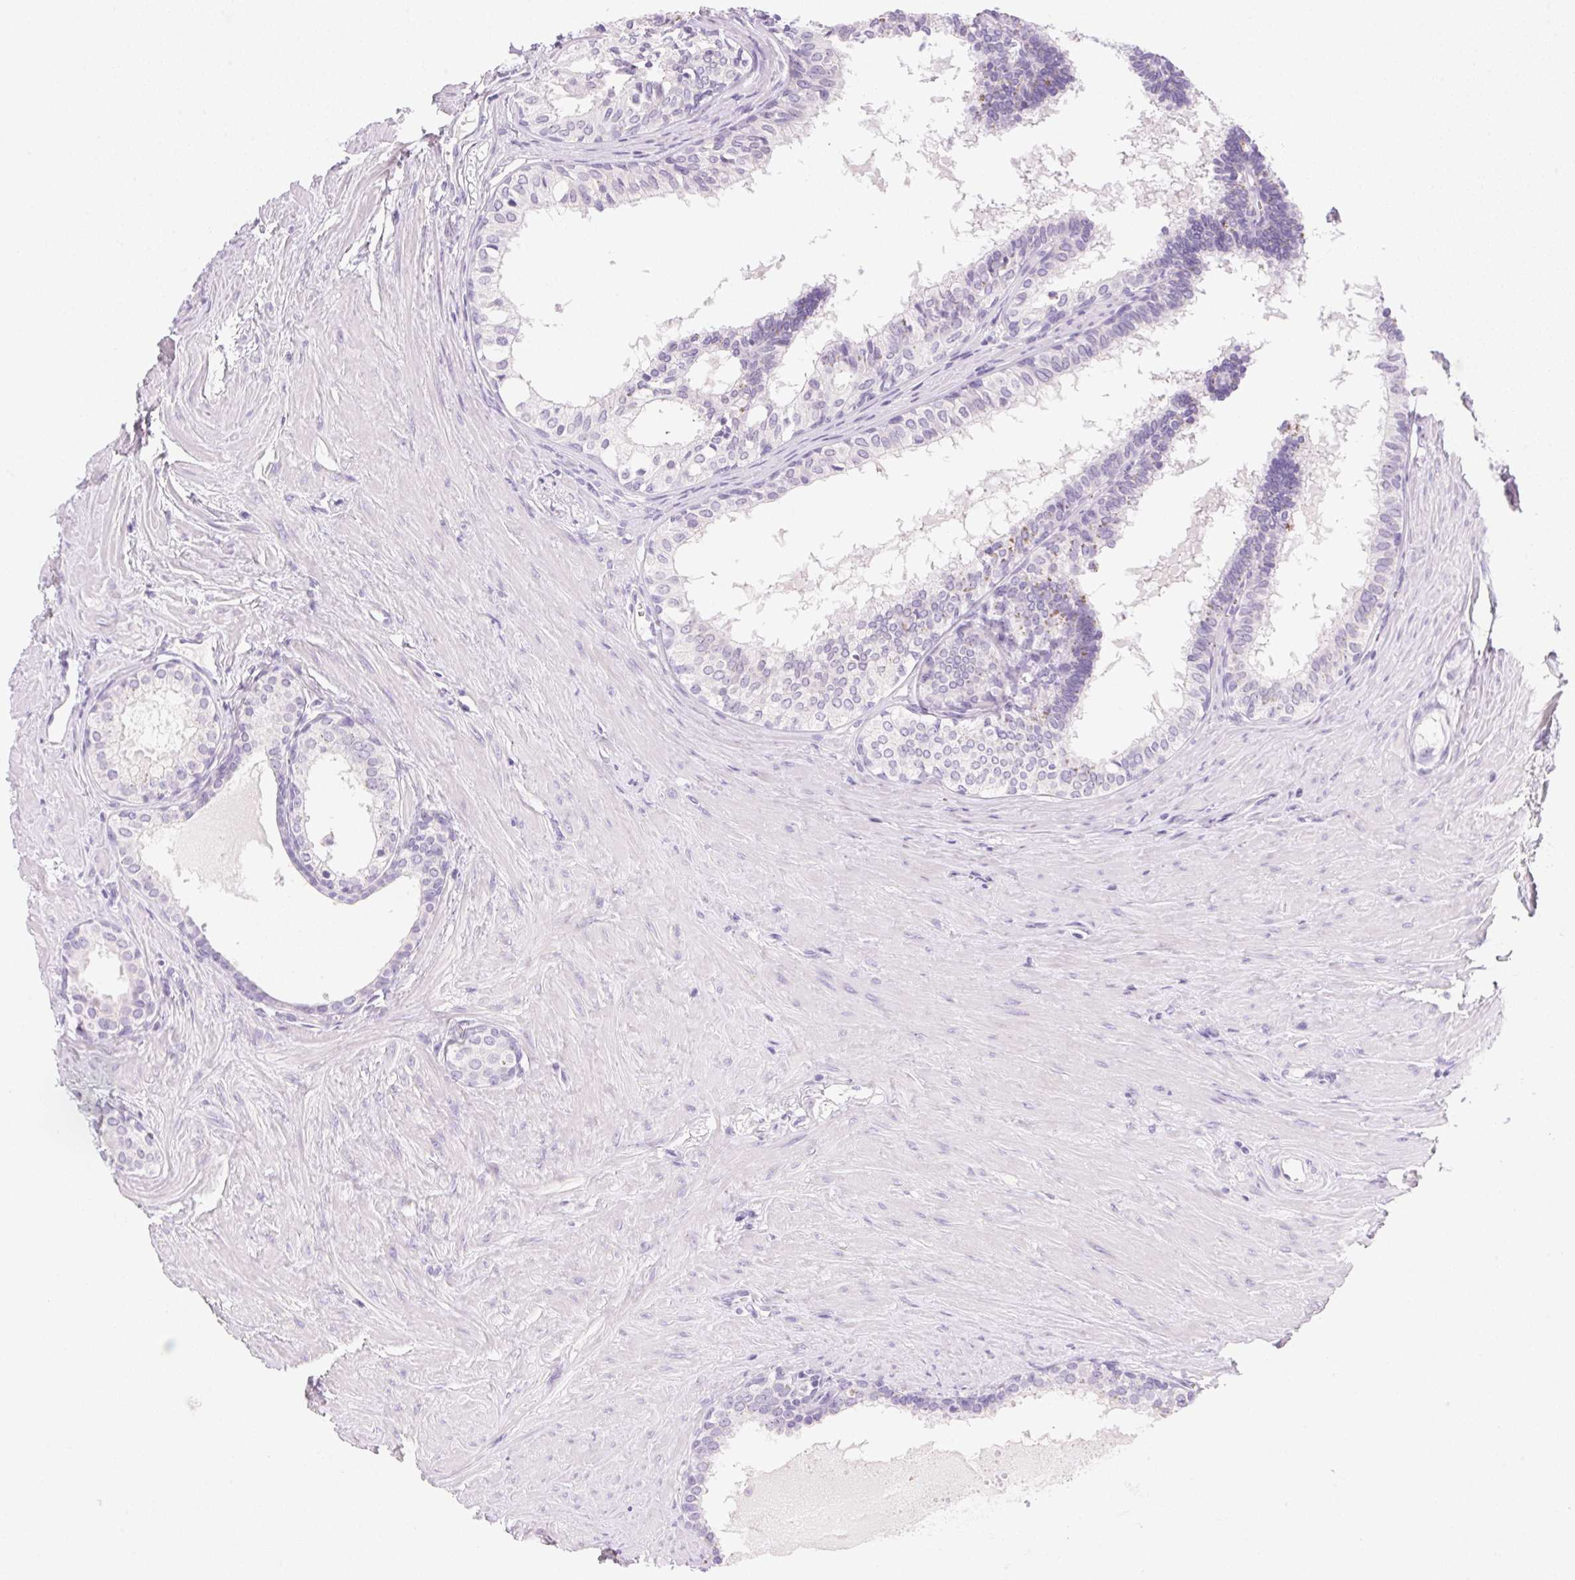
{"staining": {"intensity": "negative", "quantity": "none", "location": "none"}, "tissue": "prostate cancer", "cell_type": "Tumor cells", "image_type": "cancer", "snomed": [{"axis": "morphology", "description": "Adenocarcinoma, High grade"}, {"axis": "topography", "description": "Prostate"}], "caption": "Tumor cells show no significant protein staining in prostate cancer (high-grade adenocarcinoma).", "gene": "DHCR24", "patient": {"sex": "male", "age": 68}}